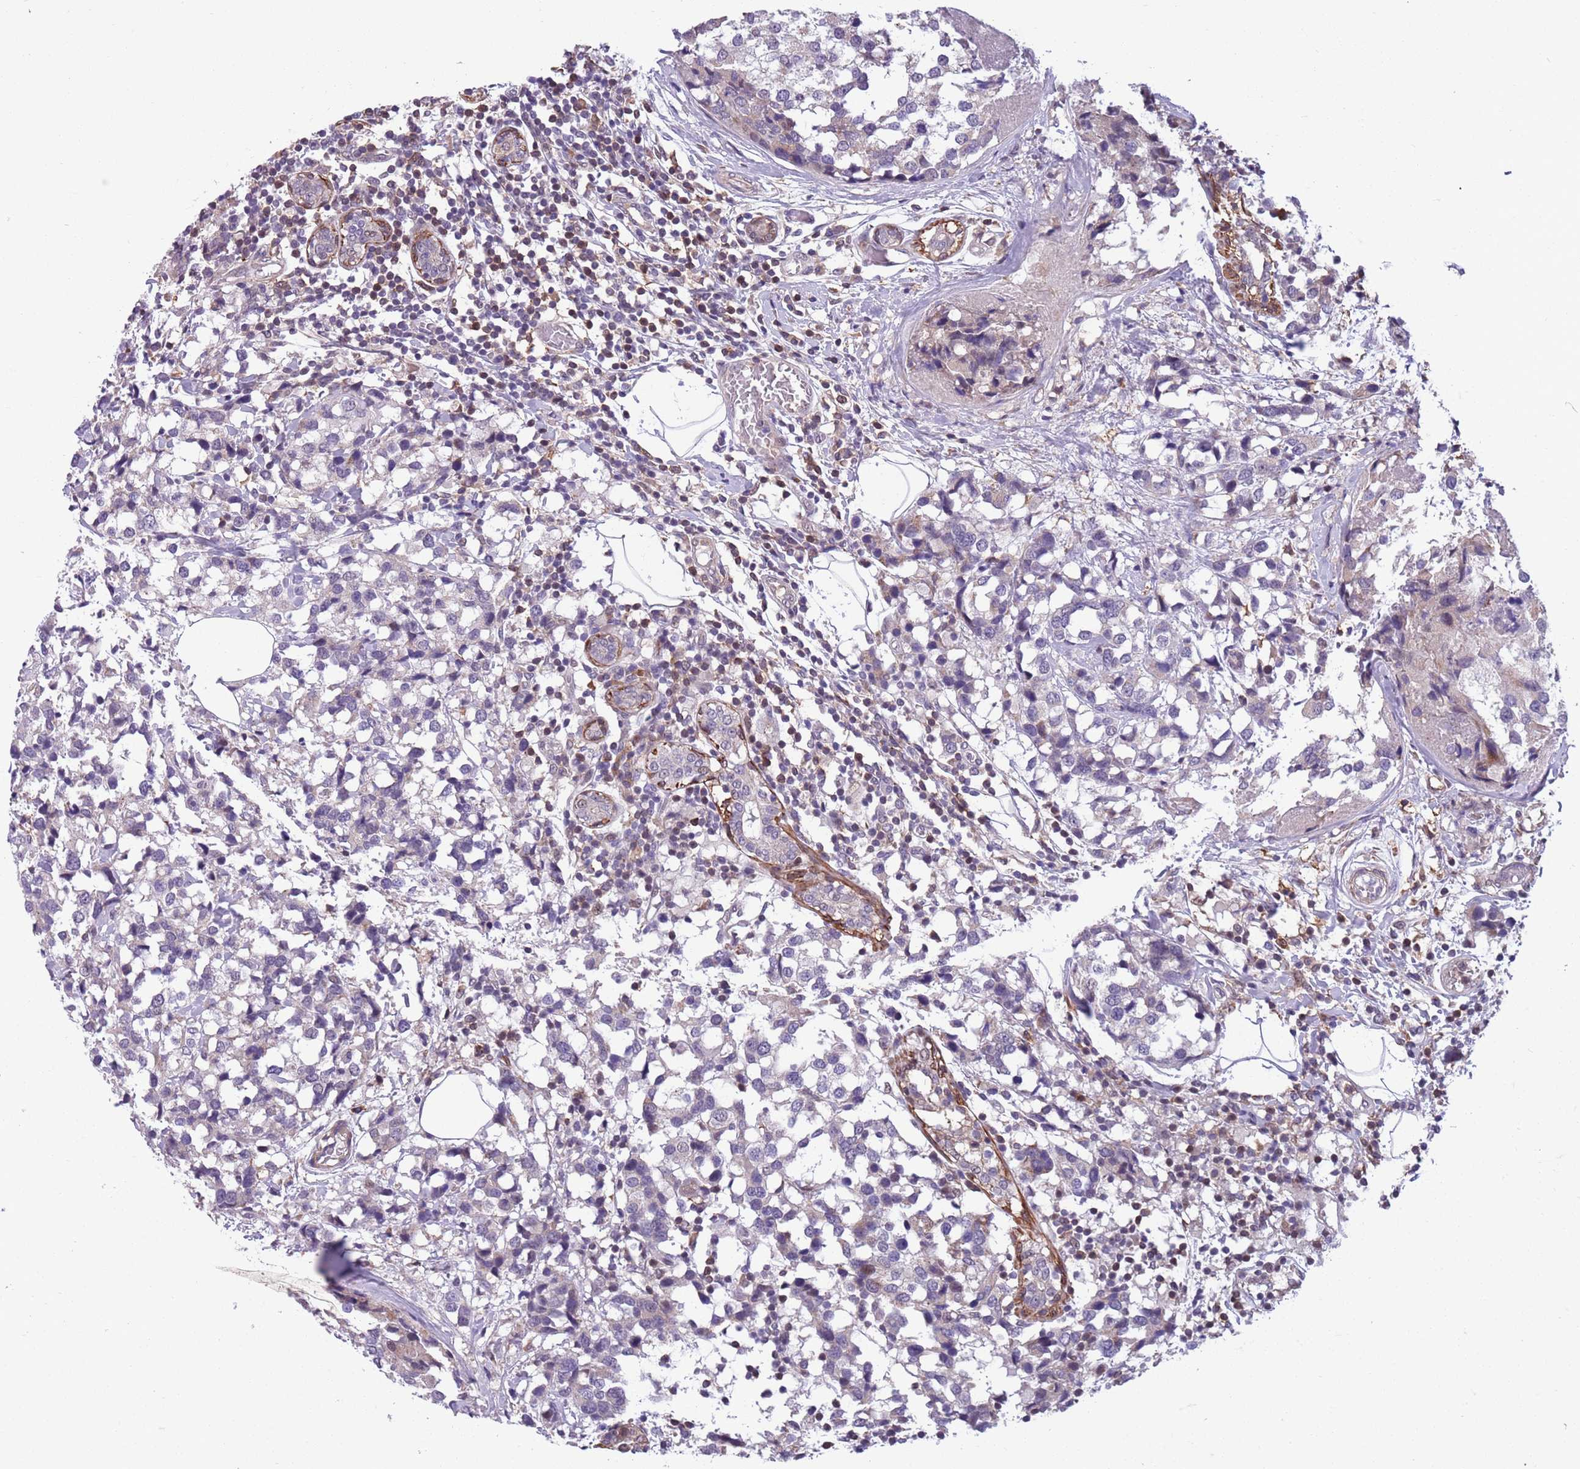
{"staining": {"intensity": "negative", "quantity": "none", "location": "none"}, "tissue": "breast cancer", "cell_type": "Tumor cells", "image_type": "cancer", "snomed": [{"axis": "morphology", "description": "Lobular carcinoma"}, {"axis": "topography", "description": "Breast"}], "caption": "Protein analysis of breast lobular carcinoma shows no significant expression in tumor cells.", "gene": "JAML", "patient": {"sex": "female", "age": 59}}